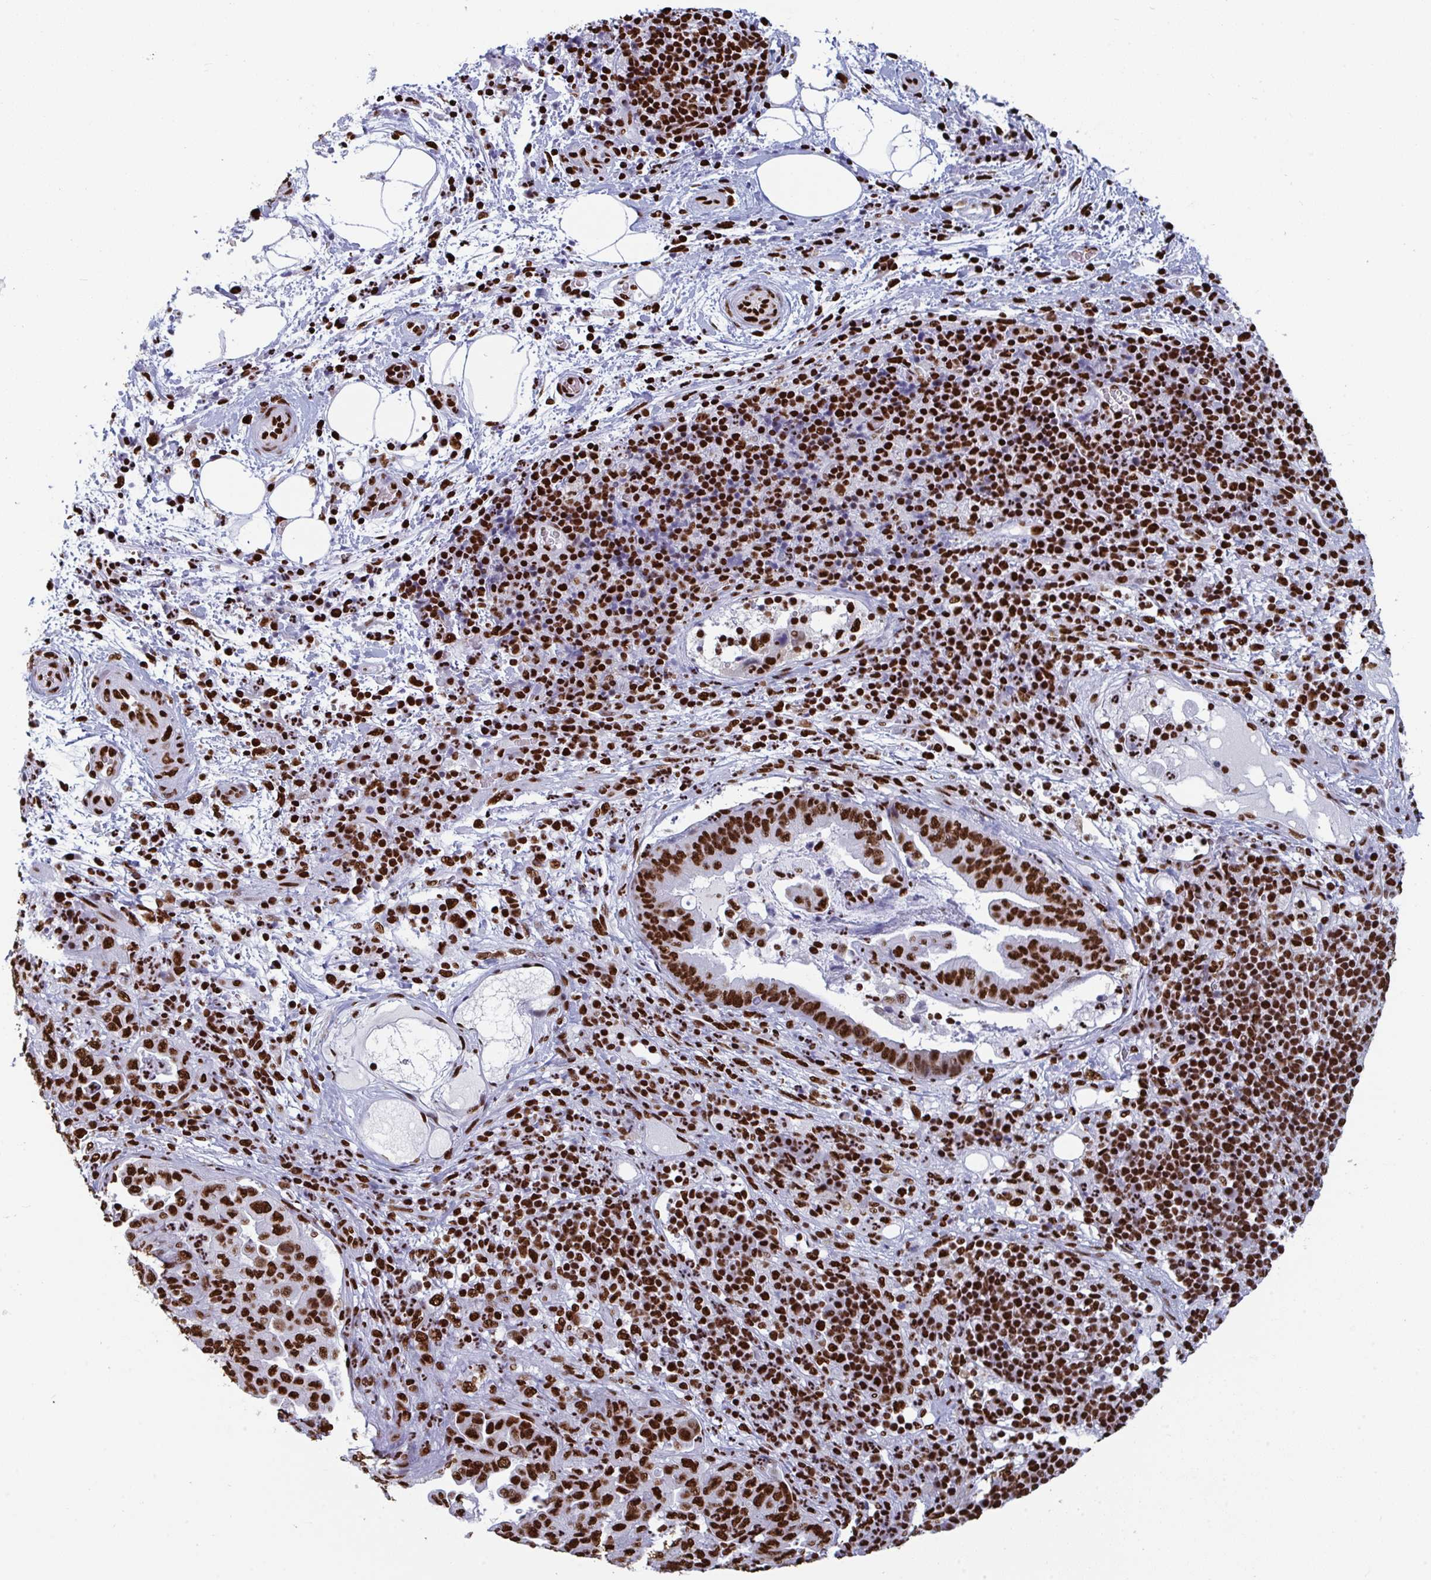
{"staining": {"intensity": "strong", "quantity": ">75%", "location": "nuclear"}, "tissue": "pancreatic cancer", "cell_type": "Tumor cells", "image_type": "cancer", "snomed": [{"axis": "morphology", "description": "Normal tissue, NOS"}, {"axis": "morphology", "description": "Adenocarcinoma, NOS"}, {"axis": "topography", "description": "Lymph node"}, {"axis": "topography", "description": "Pancreas"}], "caption": "High-magnification brightfield microscopy of adenocarcinoma (pancreatic) stained with DAB (3,3'-diaminobenzidine) (brown) and counterstained with hematoxylin (blue). tumor cells exhibit strong nuclear staining is identified in approximately>75% of cells.", "gene": "GAR1", "patient": {"sex": "female", "age": 67}}